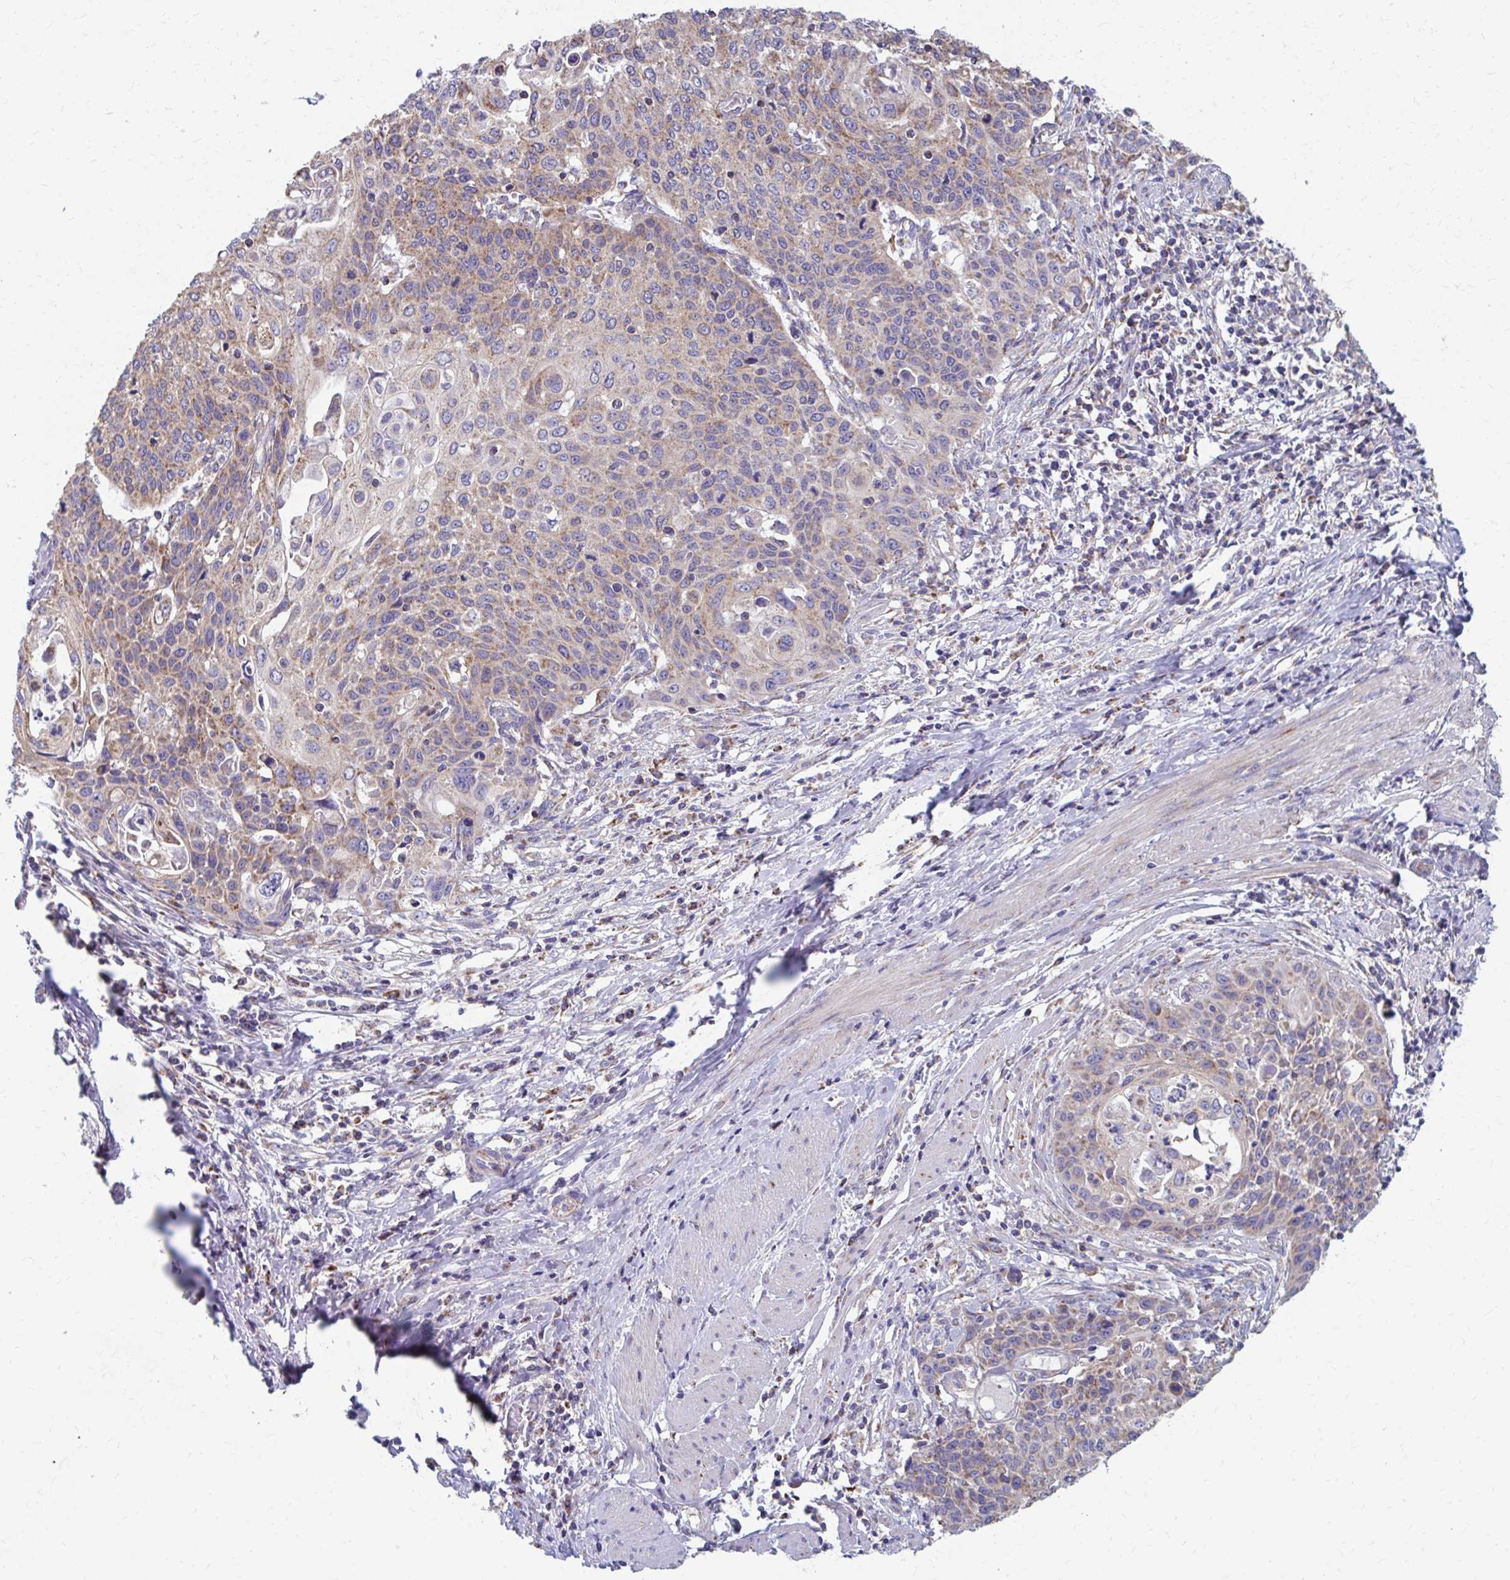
{"staining": {"intensity": "moderate", "quantity": ">75%", "location": "cytoplasmic/membranous"}, "tissue": "cervical cancer", "cell_type": "Tumor cells", "image_type": "cancer", "snomed": [{"axis": "morphology", "description": "Squamous cell carcinoma, NOS"}, {"axis": "topography", "description": "Cervix"}], "caption": "An image of cervical squamous cell carcinoma stained for a protein exhibits moderate cytoplasmic/membranous brown staining in tumor cells.", "gene": "RCC1L", "patient": {"sex": "female", "age": 65}}